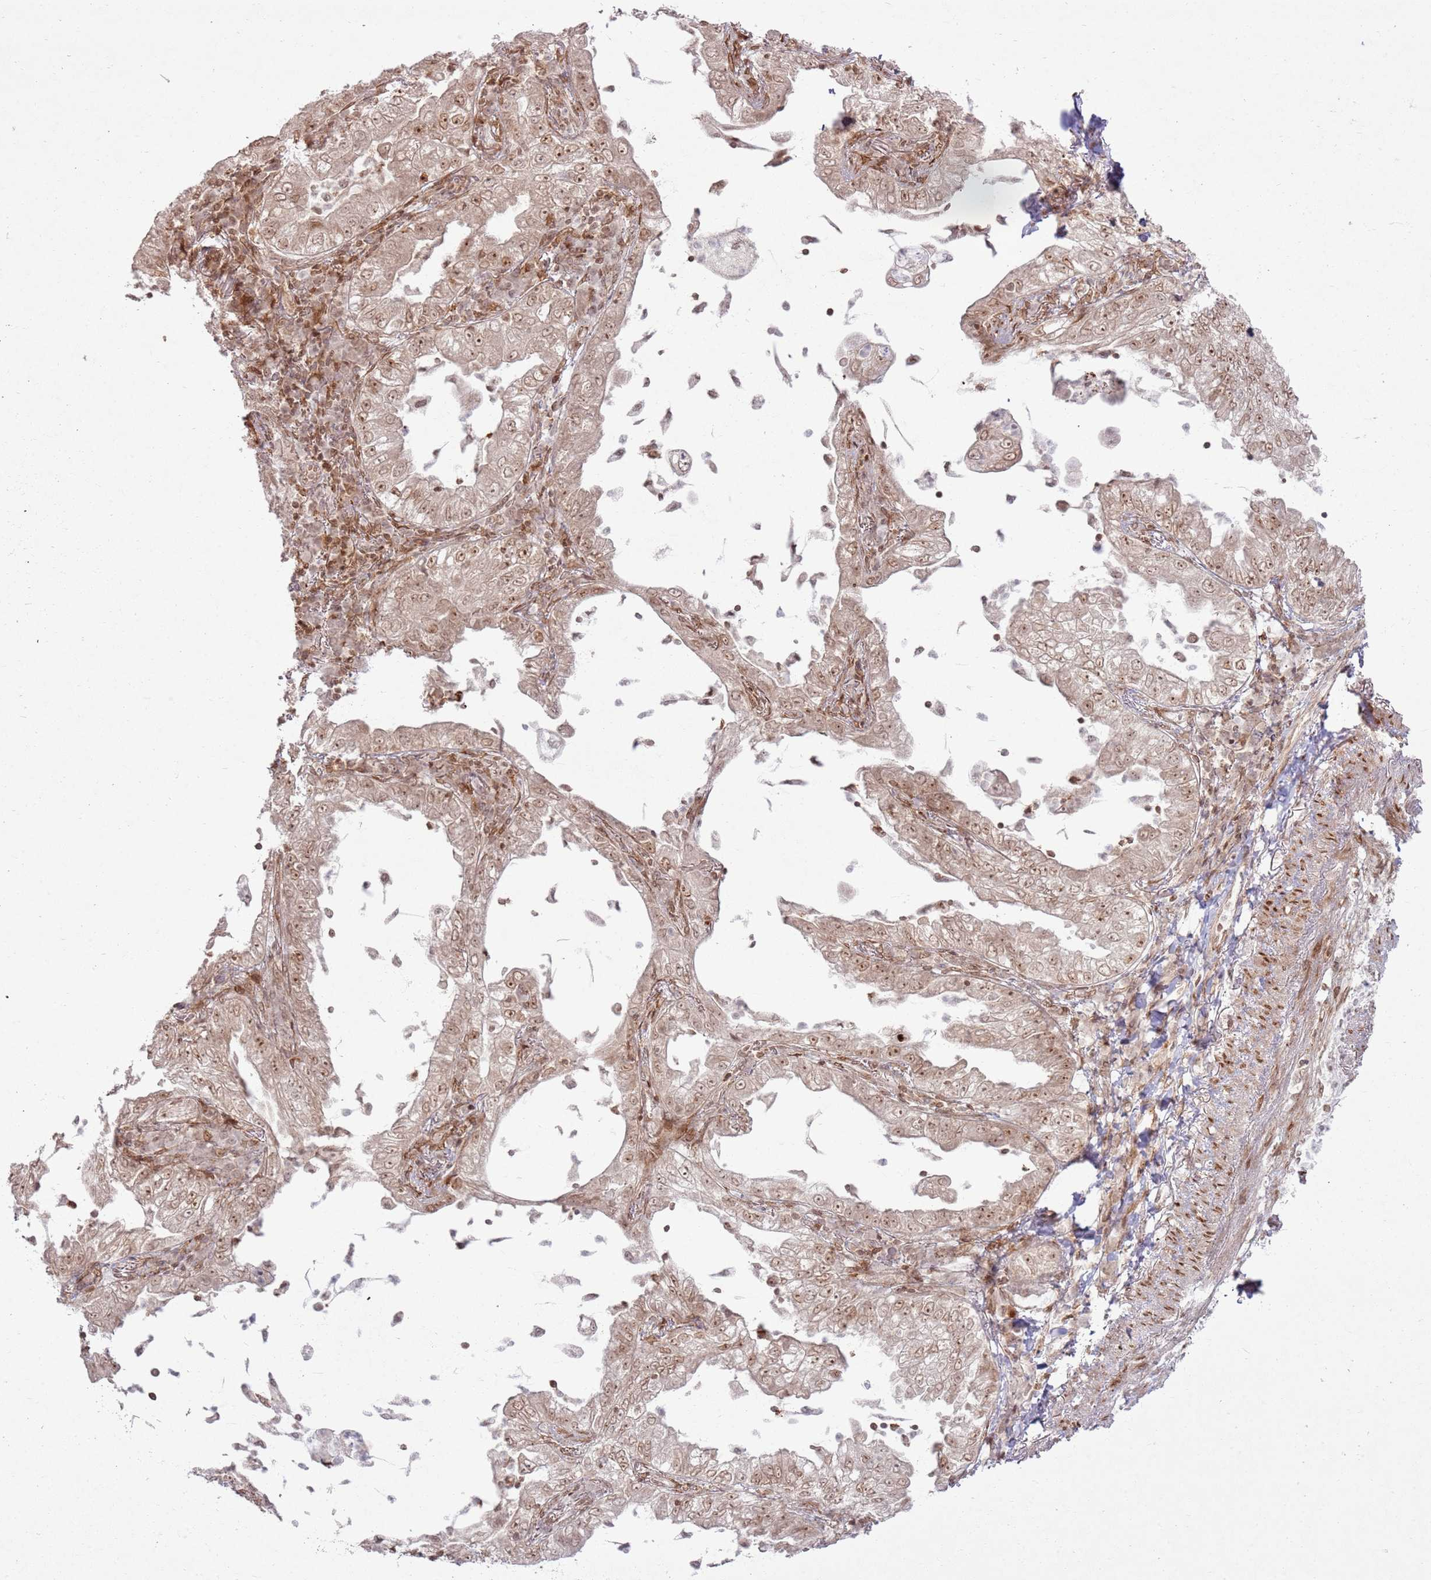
{"staining": {"intensity": "moderate", "quantity": ">75%", "location": "nuclear"}, "tissue": "lung cancer", "cell_type": "Tumor cells", "image_type": "cancer", "snomed": [{"axis": "morphology", "description": "Adenocarcinoma, NOS"}, {"axis": "topography", "description": "Lung"}], "caption": "DAB immunohistochemical staining of human lung adenocarcinoma displays moderate nuclear protein positivity in about >75% of tumor cells.", "gene": "KLHL36", "patient": {"sex": "female", "age": 73}}